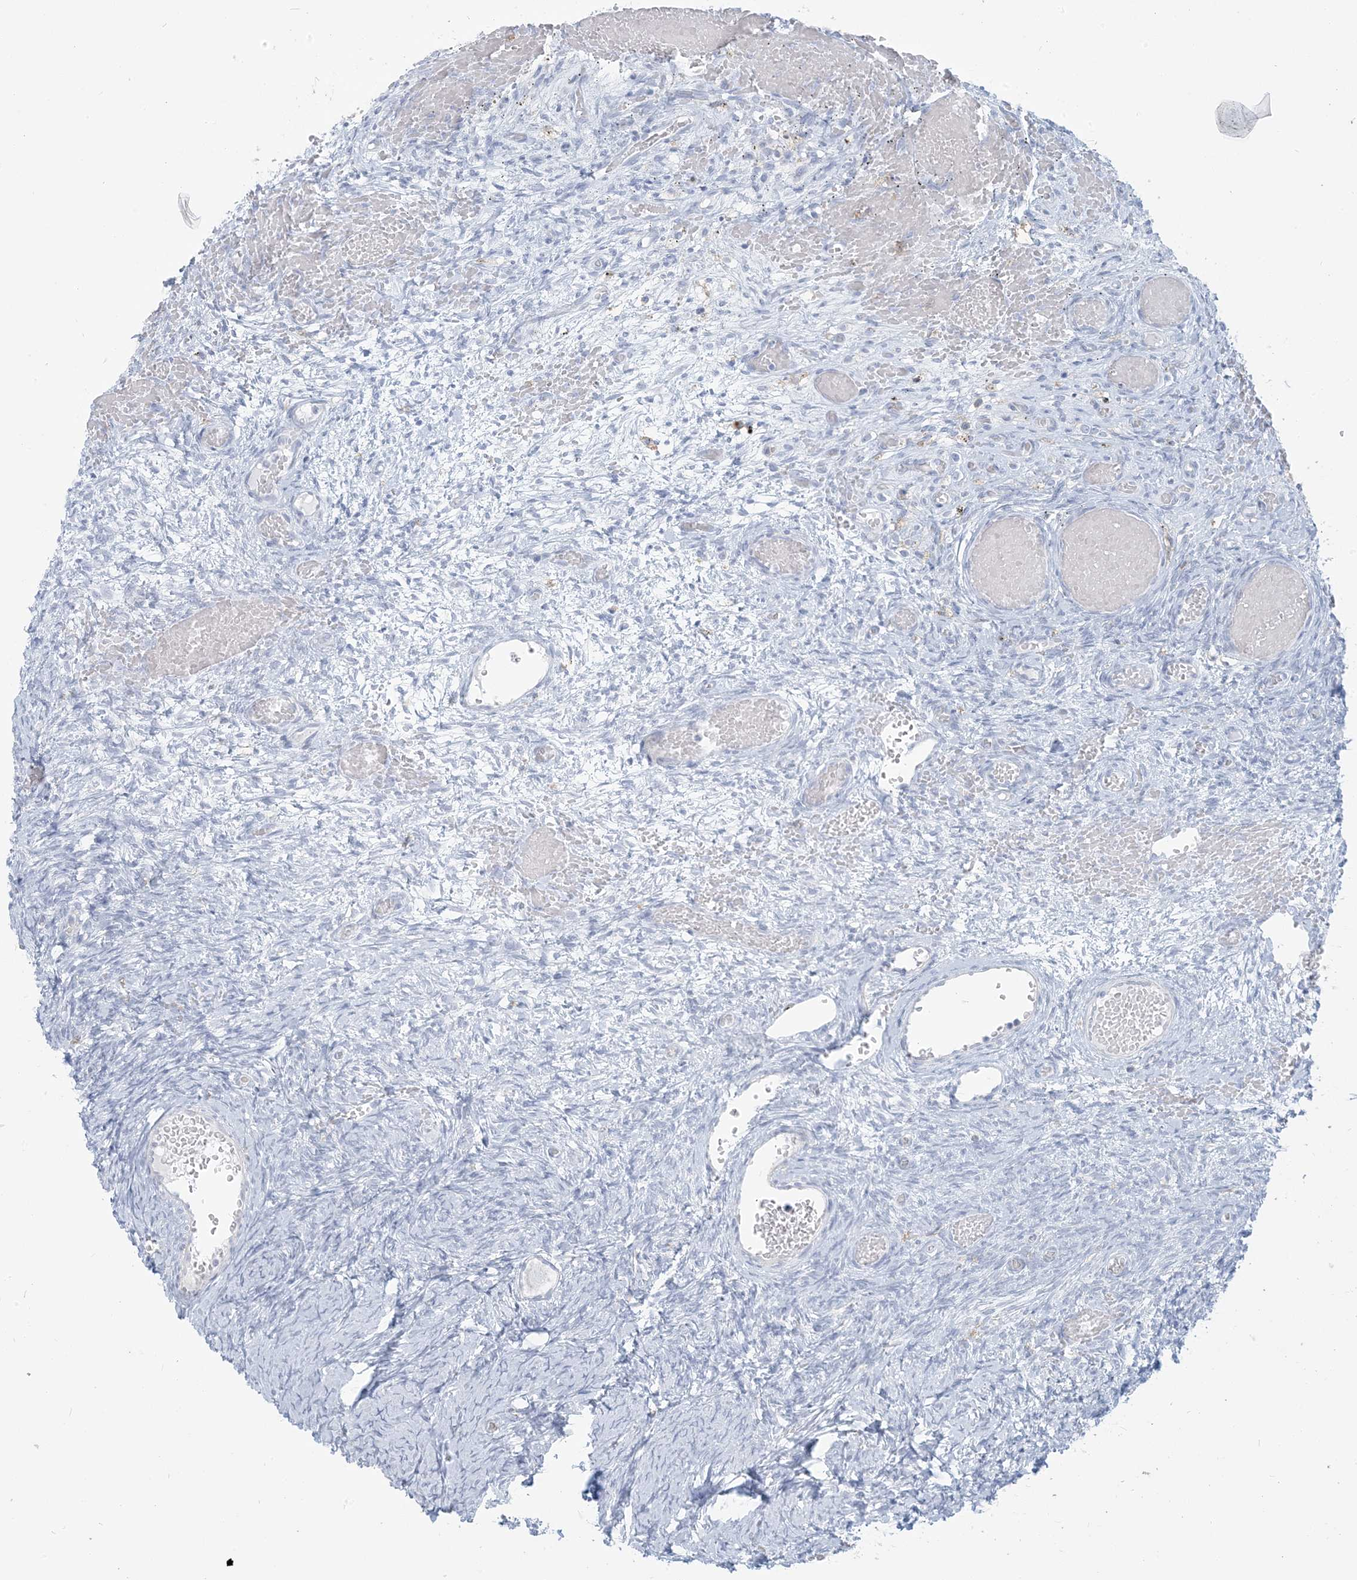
{"staining": {"intensity": "negative", "quantity": "none", "location": "none"}, "tissue": "ovary", "cell_type": "Follicle cells", "image_type": "normal", "snomed": [{"axis": "morphology", "description": "Adenocarcinoma, NOS"}, {"axis": "topography", "description": "Endometrium"}], "caption": "An image of ovary stained for a protein reveals no brown staining in follicle cells.", "gene": "HLA", "patient": {"sex": "female", "age": 32}}